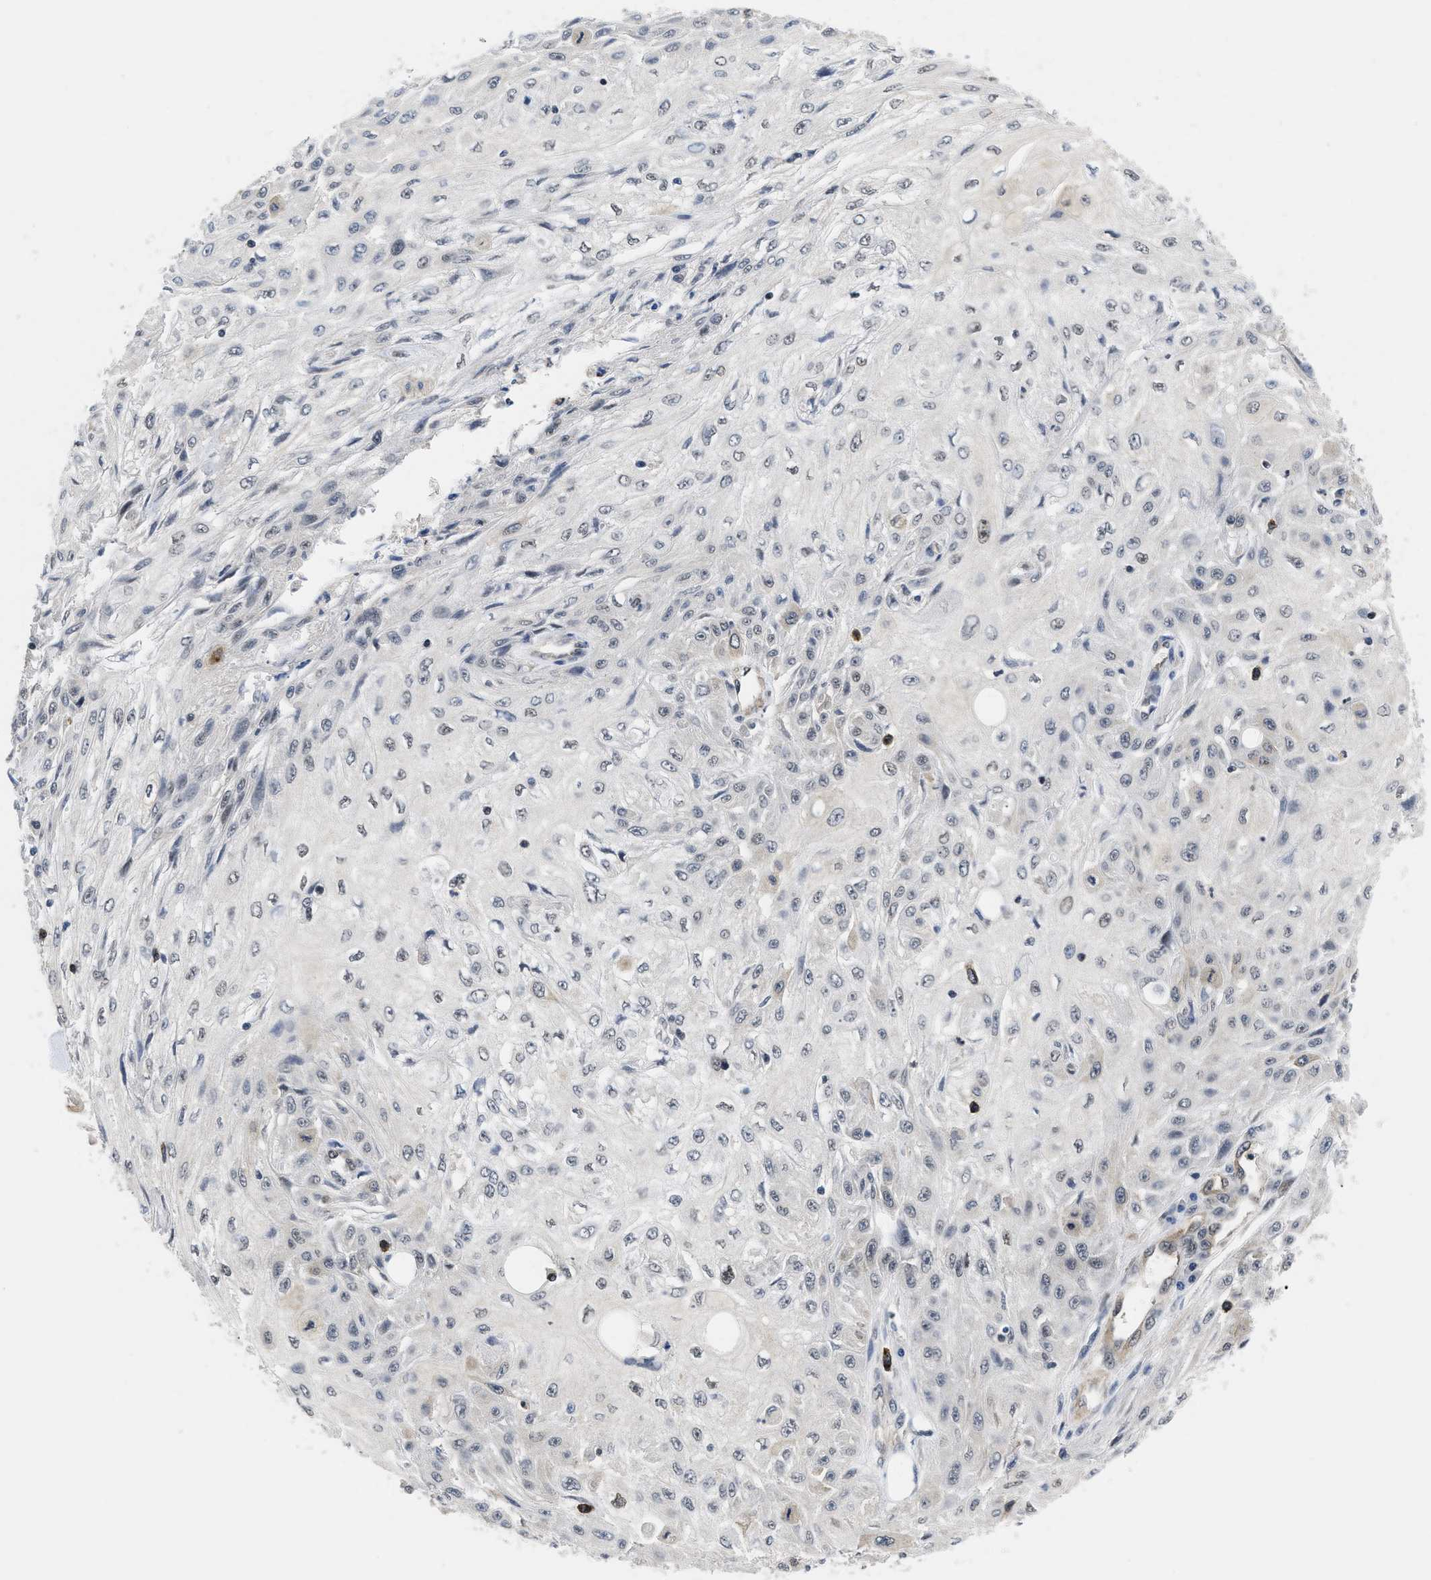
{"staining": {"intensity": "negative", "quantity": "none", "location": "none"}, "tissue": "skin cancer", "cell_type": "Tumor cells", "image_type": "cancer", "snomed": [{"axis": "morphology", "description": "Squamous cell carcinoma, NOS"}, {"axis": "topography", "description": "Skin"}], "caption": "Tumor cells are negative for brown protein staining in squamous cell carcinoma (skin).", "gene": "HIF1A", "patient": {"sex": "male", "age": 75}}